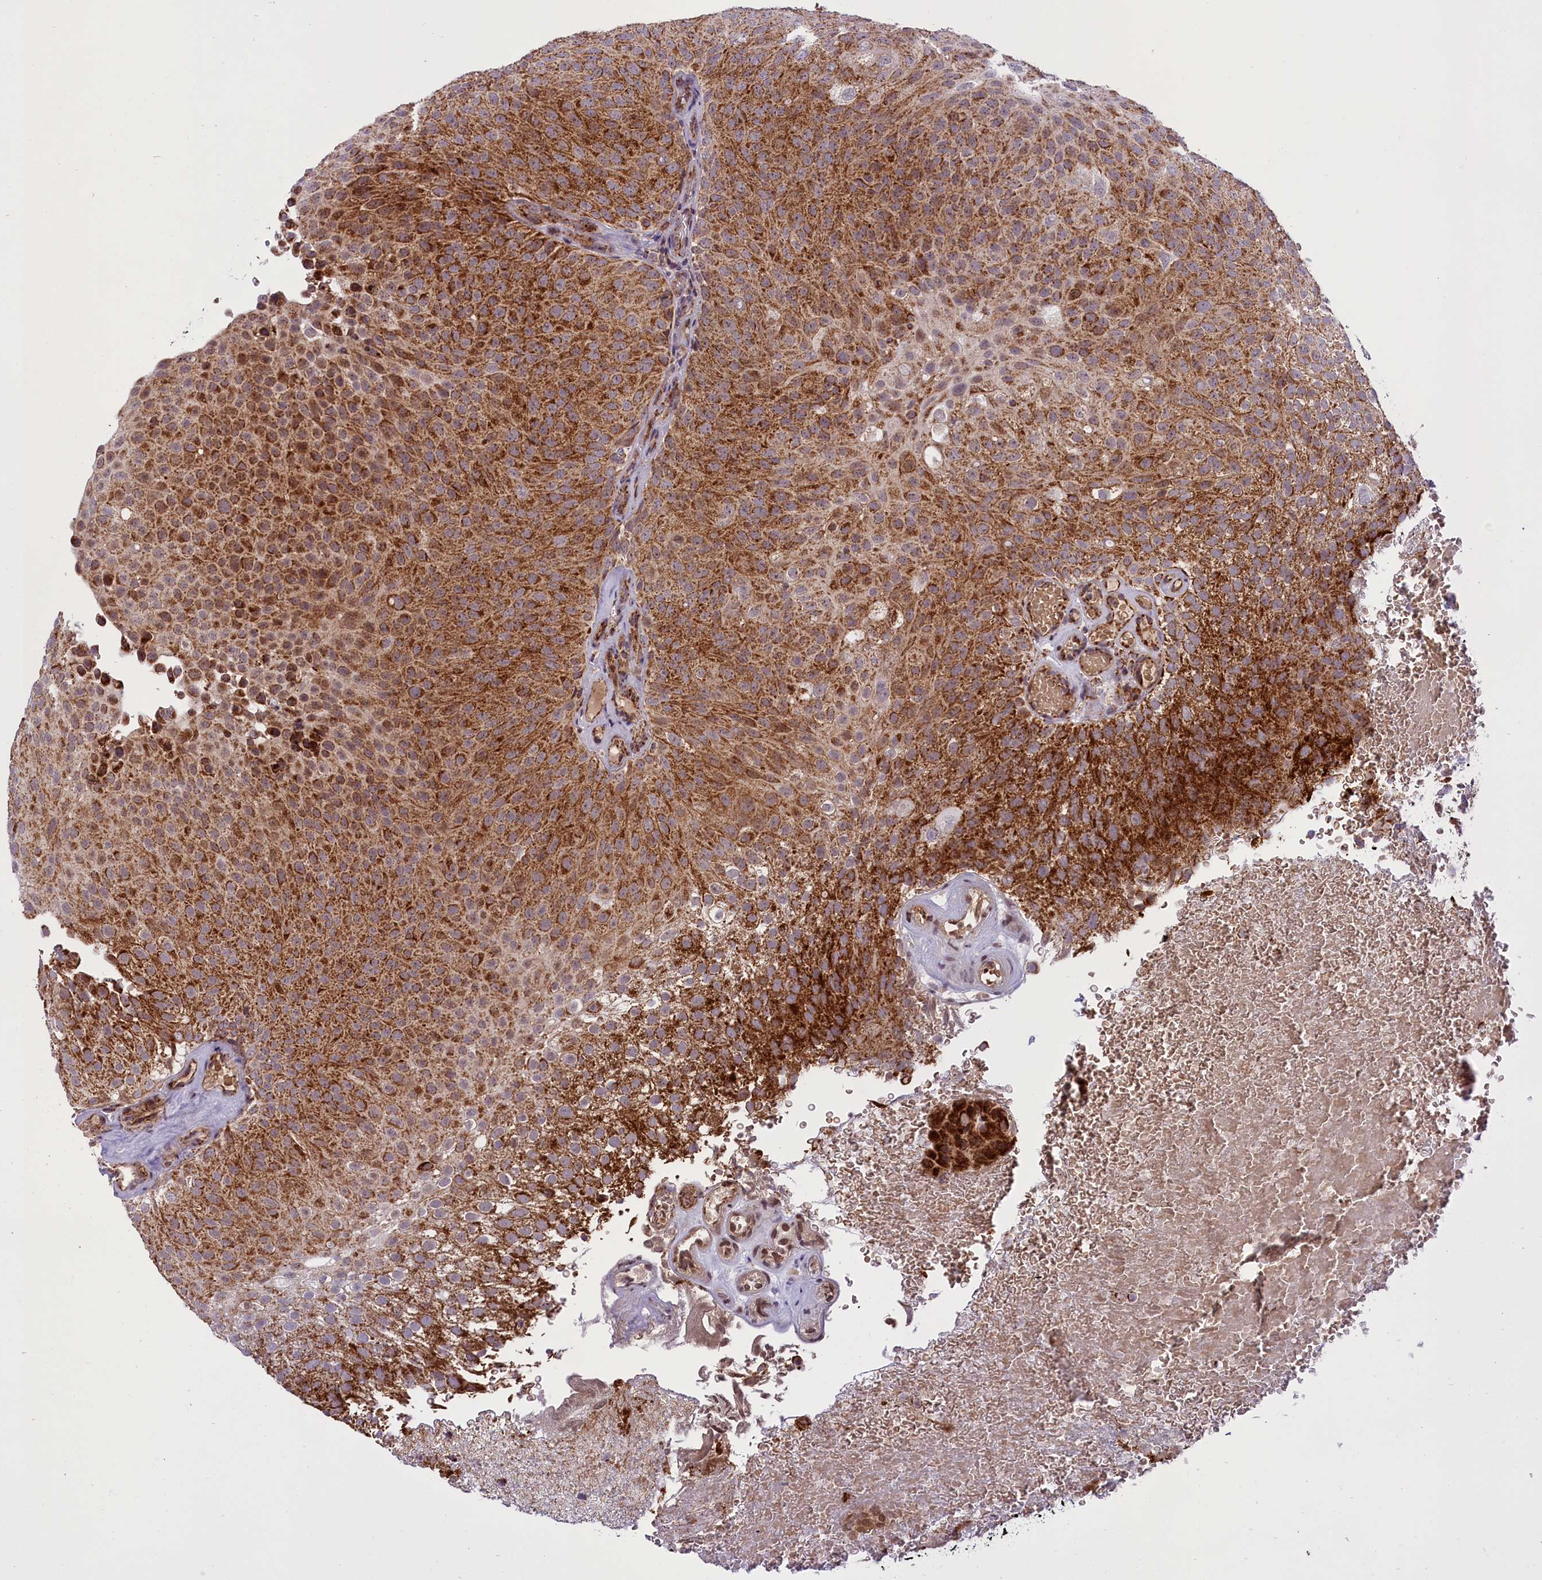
{"staining": {"intensity": "strong", "quantity": ">75%", "location": "cytoplasmic/membranous"}, "tissue": "urothelial cancer", "cell_type": "Tumor cells", "image_type": "cancer", "snomed": [{"axis": "morphology", "description": "Urothelial carcinoma, Low grade"}, {"axis": "topography", "description": "Urinary bladder"}], "caption": "Immunohistochemistry (DAB (3,3'-diaminobenzidine)) staining of human urothelial carcinoma (low-grade) reveals strong cytoplasmic/membranous protein expression in approximately >75% of tumor cells.", "gene": "NDUFS5", "patient": {"sex": "male", "age": 78}}